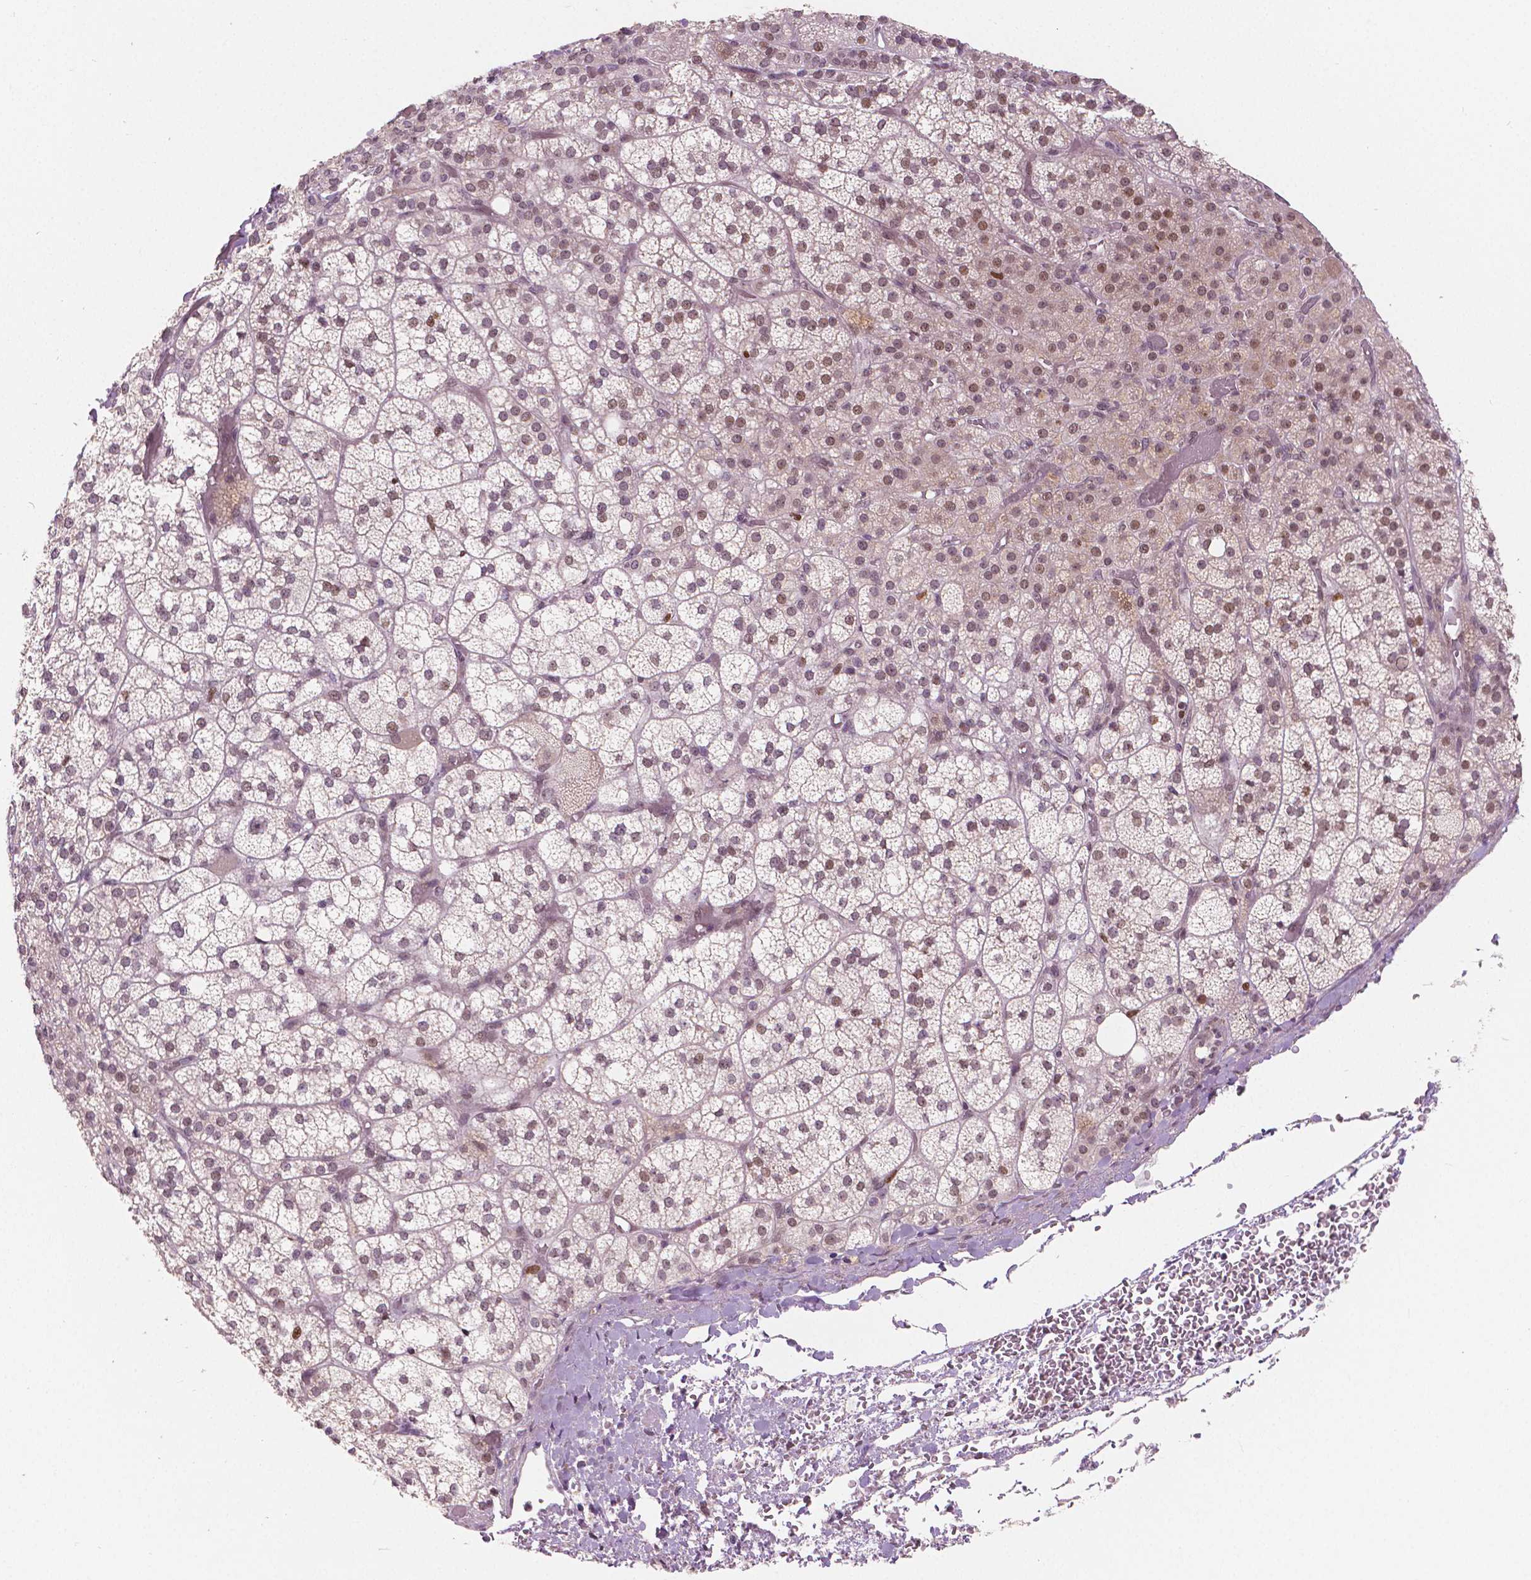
{"staining": {"intensity": "strong", "quantity": "25%-75%", "location": "nuclear"}, "tissue": "adrenal gland", "cell_type": "Glandular cells", "image_type": "normal", "snomed": [{"axis": "morphology", "description": "Normal tissue, NOS"}, {"axis": "topography", "description": "Adrenal gland"}], "caption": "Glandular cells display high levels of strong nuclear expression in approximately 25%-75% of cells in benign human adrenal gland.", "gene": "NSD2", "patient": {"sex": "female", "age": 60}}